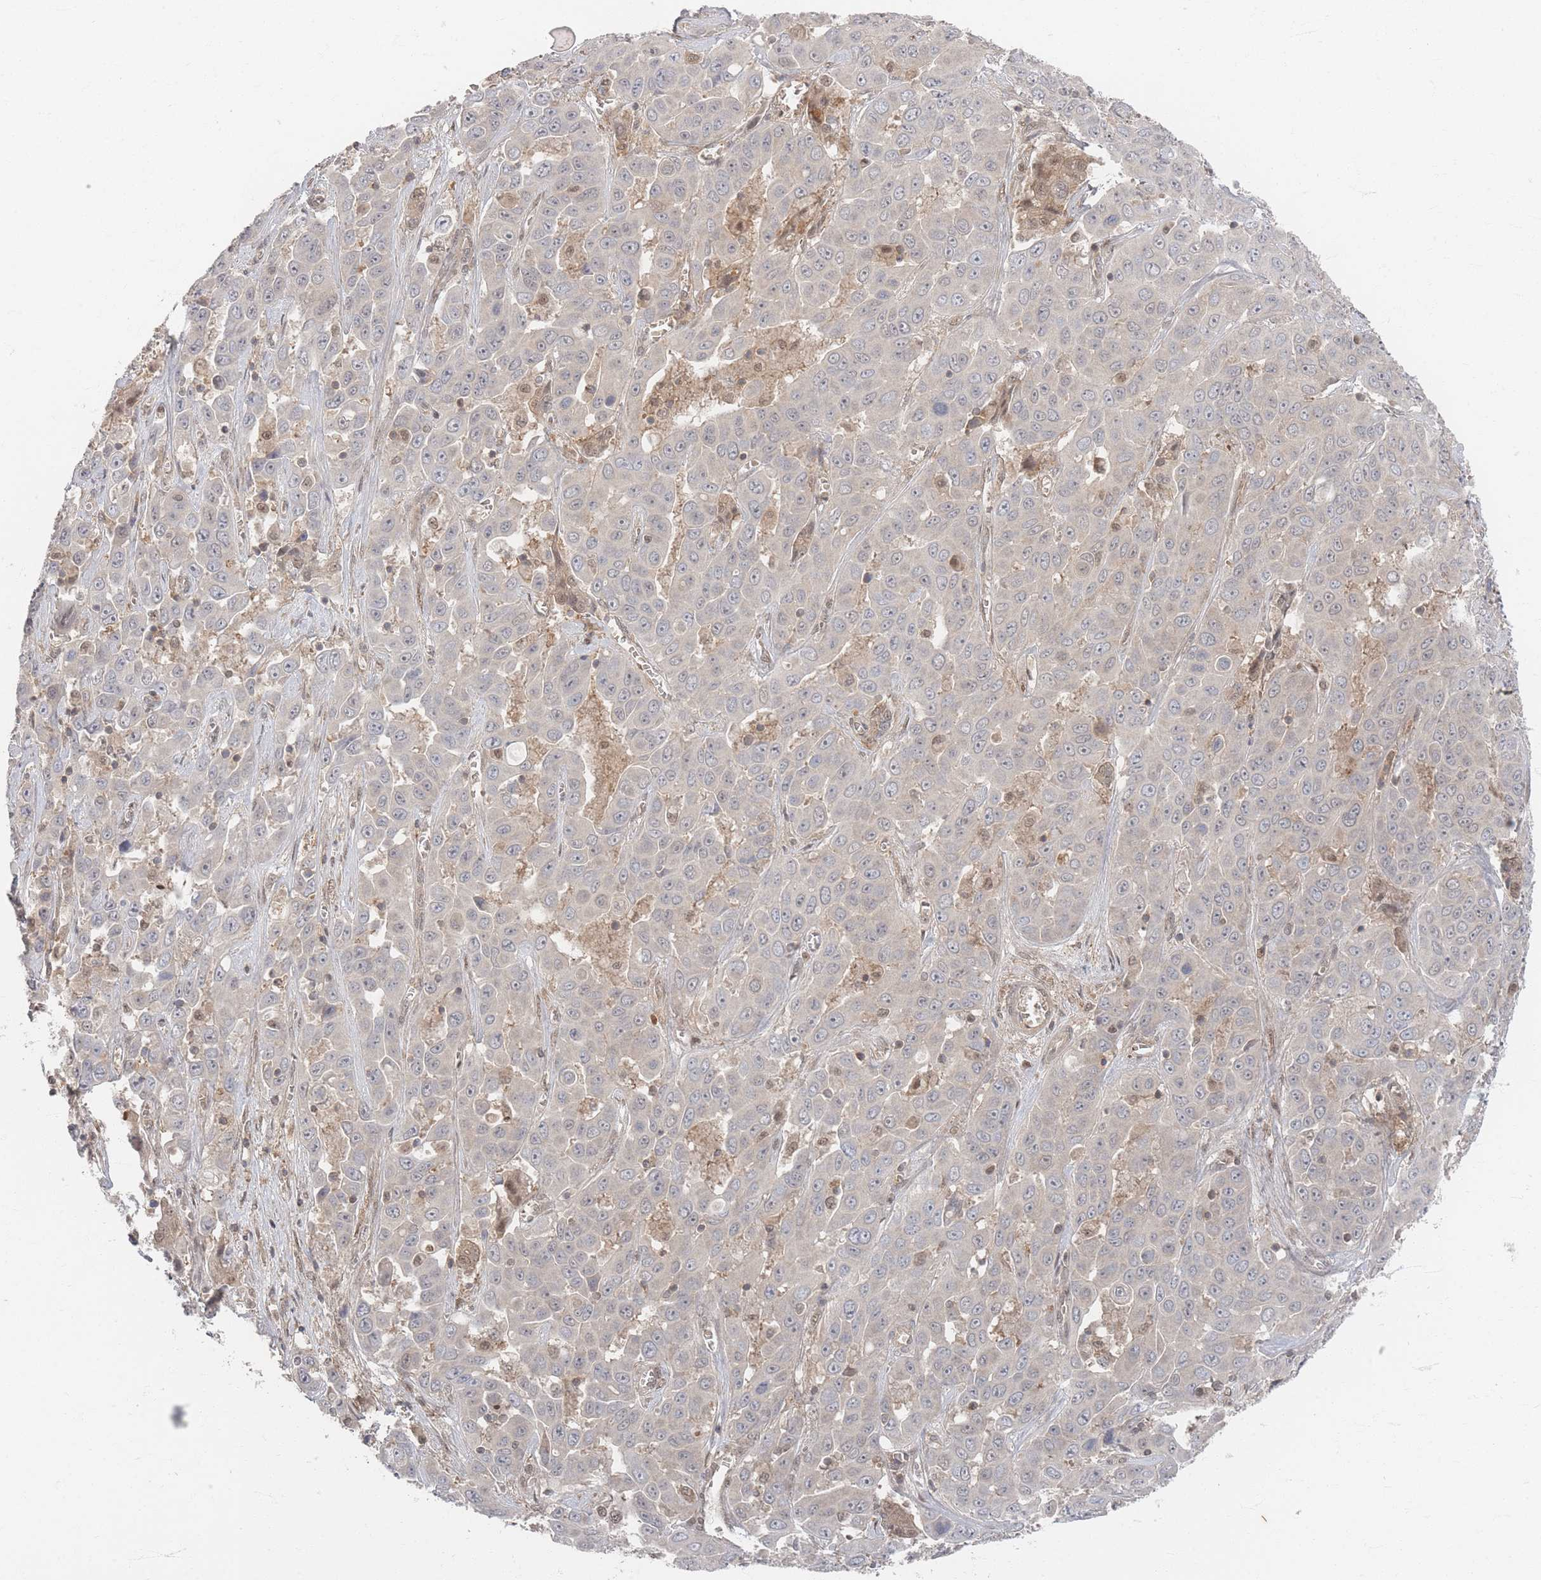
{"staining": {"intensity": "negative", "quantity": "none", "location": "none"}, "tissue": "liver cancer", "cell_type": "Tumor cells", "image_type": "cancer", "snomed": [{"axis": "morphology", "description": "Cholangiocarcinoma"}, {"axis": "topography", "description": "Liver"}], "caption": "This is an immunohistochemistry (IHC) image of liver cancer (cholangiocarcinoma). There is no expression in tumor cells.", "gene": "PSMD9", "patient": {"sex": "female", "age": 52}}